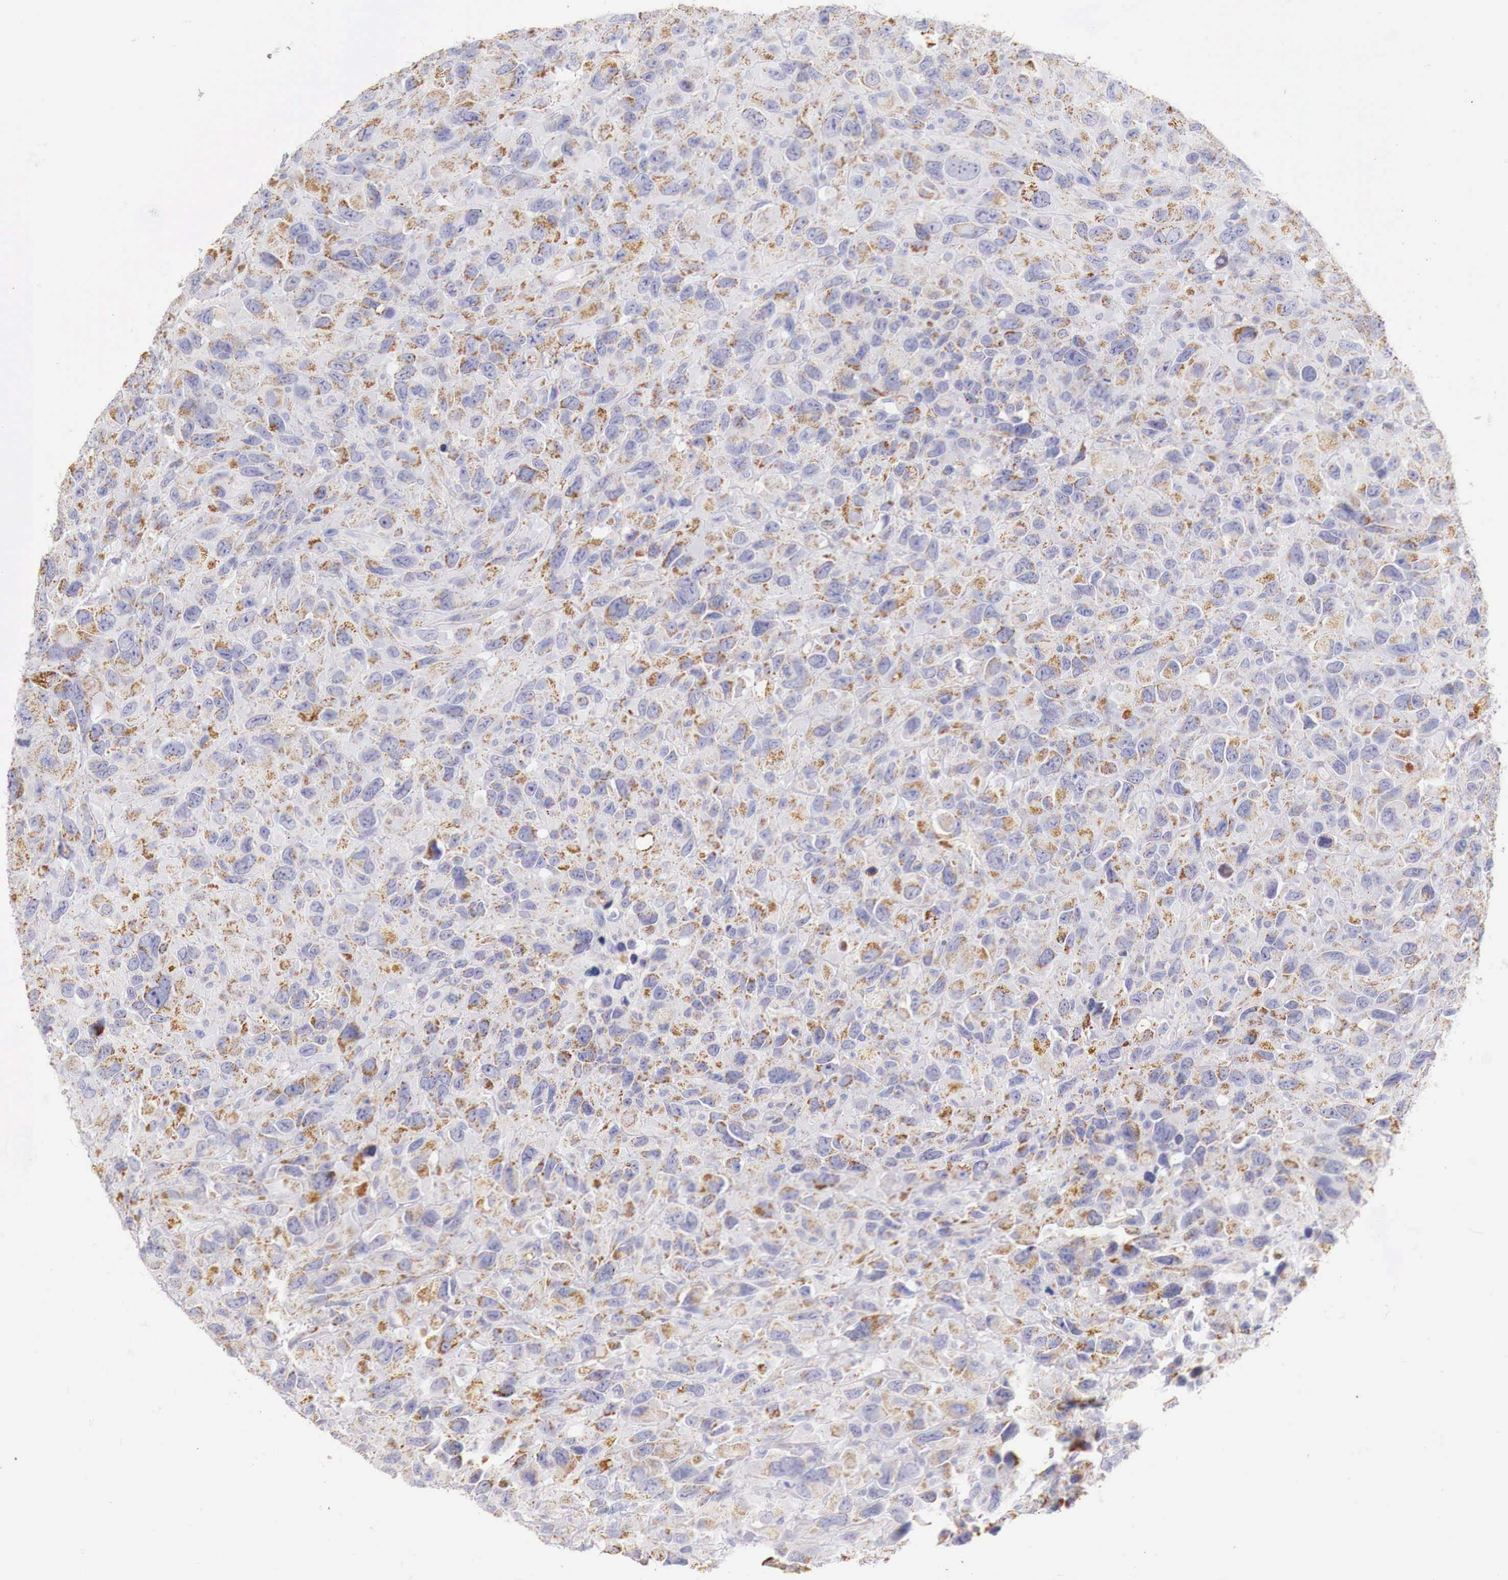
{"staining": {"intensity": "moderate", "quantity": "25%-75%", "location": "cytoplasmic/membranous"}, "tissue": "renal cancer", "cell_type": "Tumor cells", "image_type": "cancer", "snomed": [{"axis": "morphology", "description": "Adenocarcinoma, NOS"}, {"axis": "topography", "description": "Kidney"}], "caption": "Renal cancer (adenocarcinoma) was stained to show a protein in brown. There is medium levels of moderate cytoplasmic/membranous staining in approximately 25%-75% of tumor cells. (Brightfield microscopy of DAB IHC at high magnification).", "gene": "IDH3G", "patient": {"sex": "male", "age": 79}}